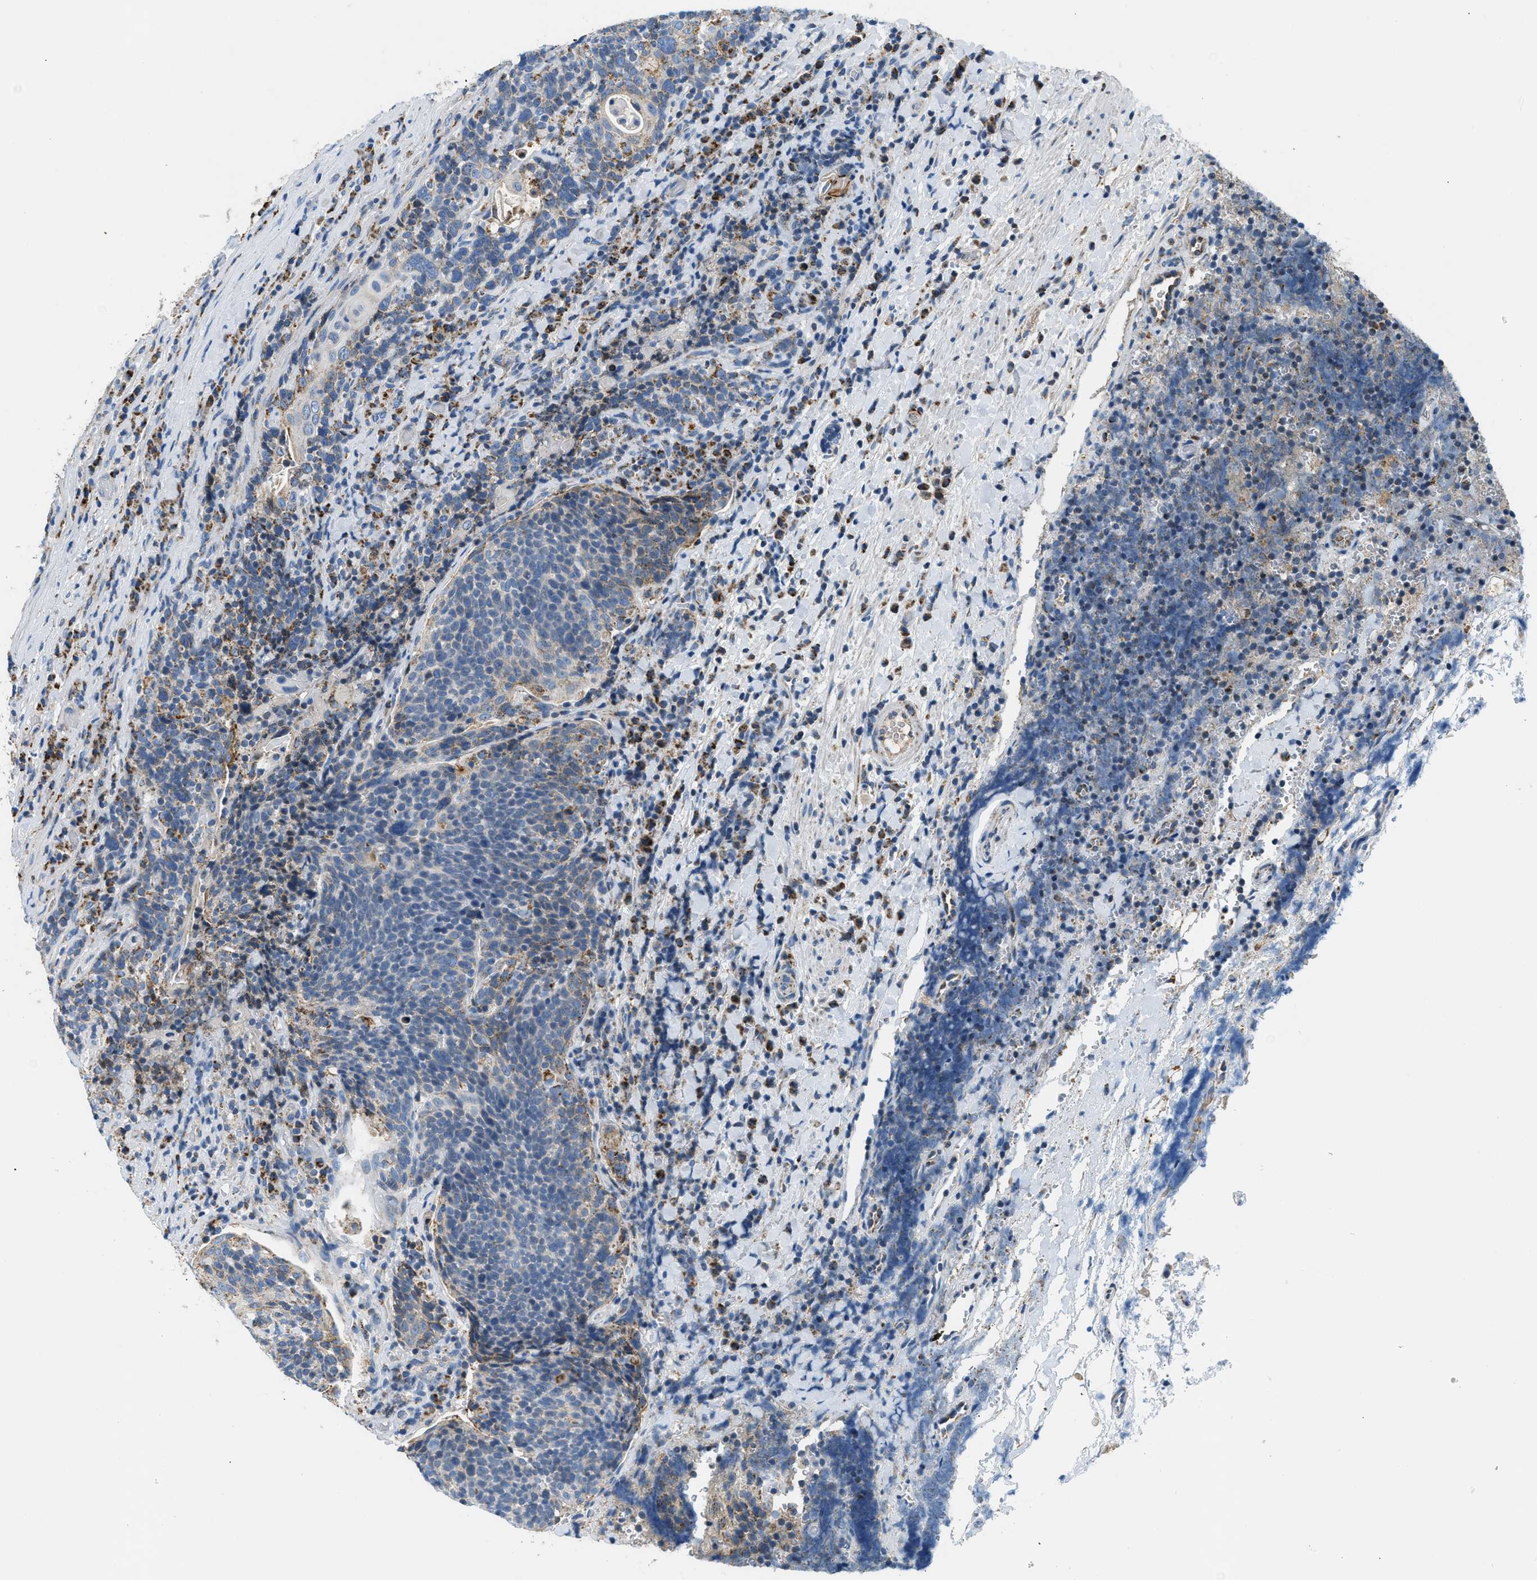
{"staining": {"intensity": "moderate", "quantity": "<25%", "location": "cytoplasmic/membranous"}, "tissue": "head and neck cancer", "cell_type": "Tumor cells", "image_type": "cancer", "snomed": [{"axis": "morphology", "description": "Squamous cell carcinoma, NOS"}, {"axis": "morphology", "description": "Squamous cell carcinoma, metastatic, NOS"}, {"axis": "topography", "description": "Lymph node"}, {"axis": "topography", "description": "Head-Neck"}], "caption": "IHC photomicrograph of head and neck cancer (metastatic squamous cell carcinoma) stained for a protein (brown), which demonstrates low levels of moderate cytoplasmic/membranous staining in approximately <25% of tumor cells.", "gene": "ACADVL", "patient": {"sex": "male", "age": 62}}